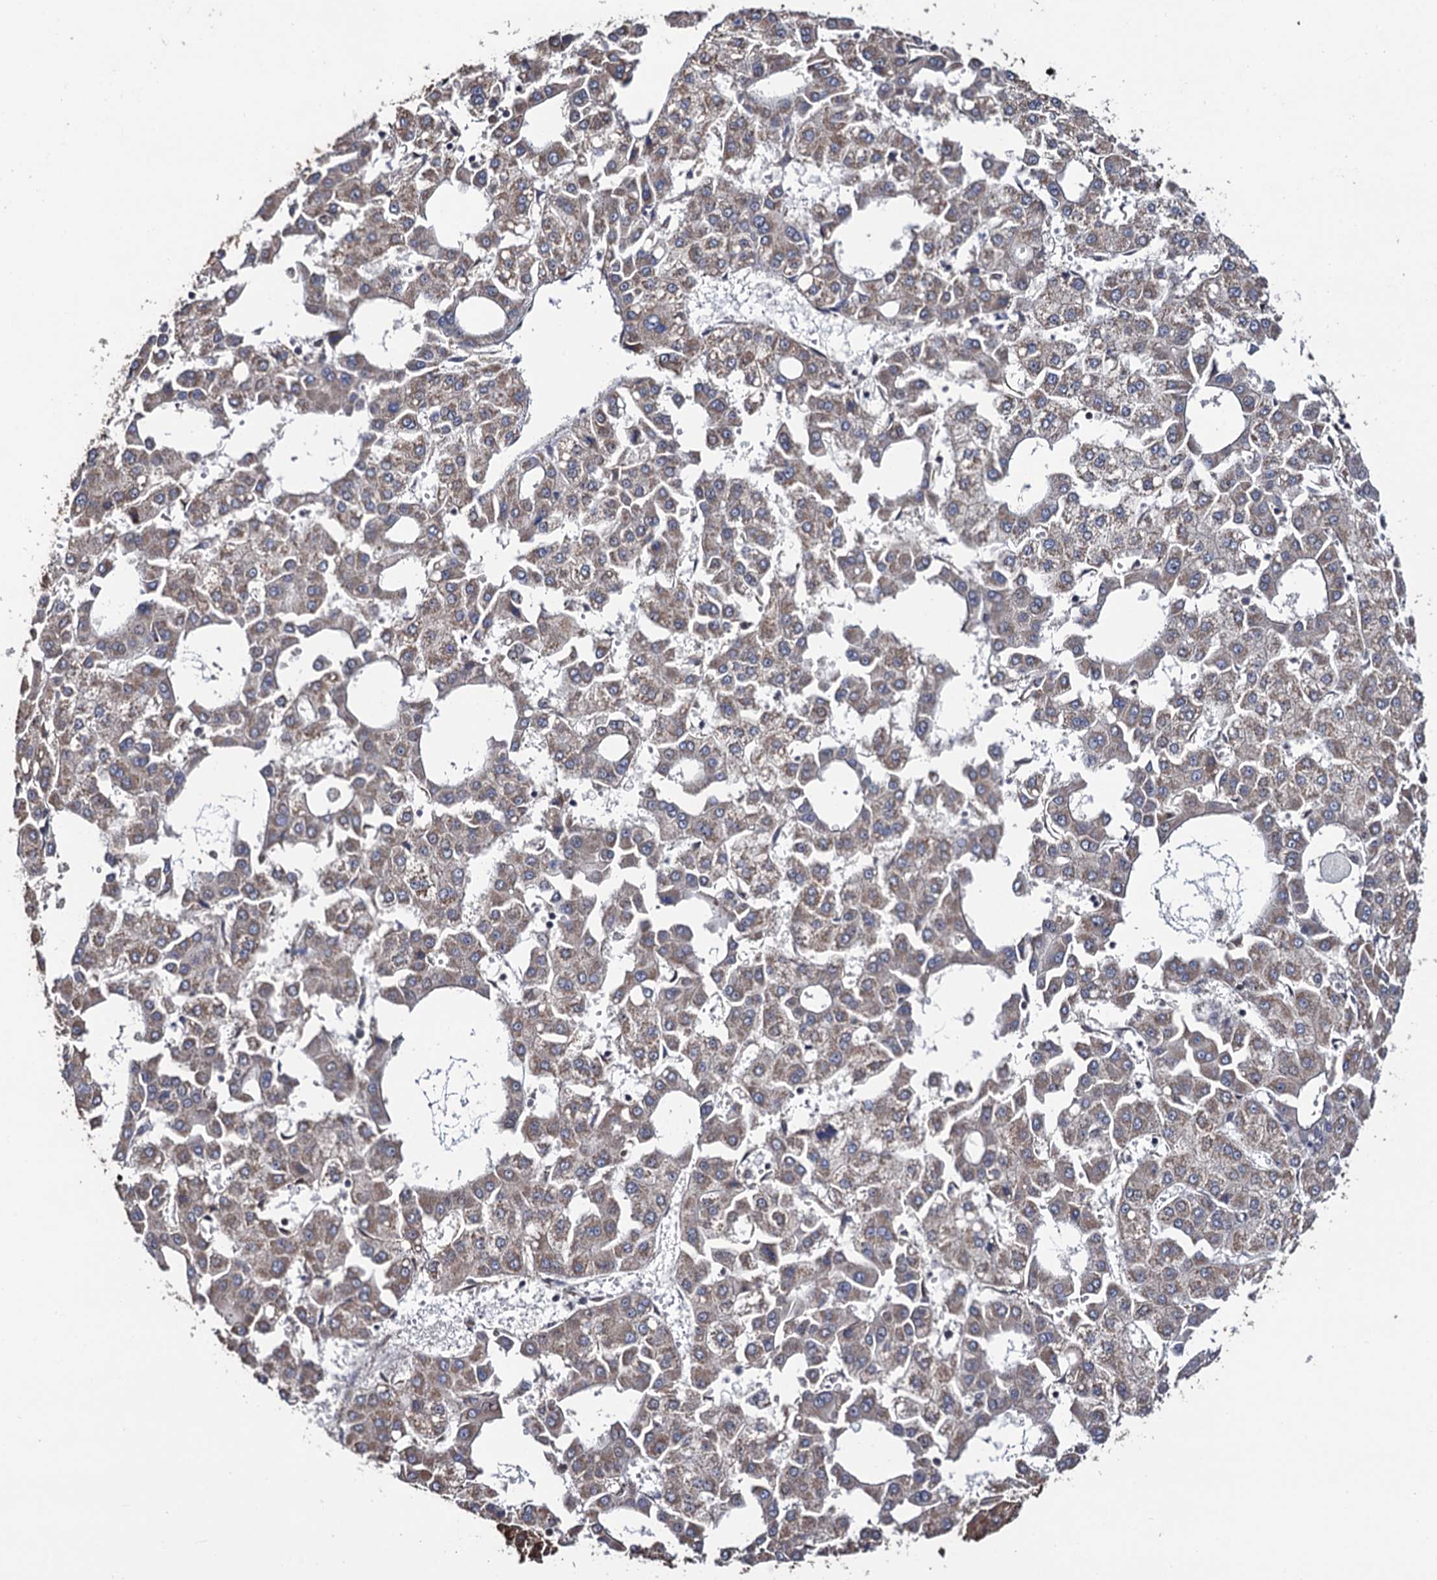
{"staining": {"intensity": "weak", "quantity": "25%-75%", "location": "cytoplasmic/membranous"}, "tissue": "liver cancer", "cell_type": "Tumor cells", "image_type": "cancer", "snomed": [{"axis": "morphology", "description": "Carcinoma, Hepatocellular, NOS"}, {"axis": "topography", "description": "Liver"}], "caption": "This is an image of immunohistochemistry staining of hepatocellular carcinoma (liver), which shows weak expression in the cytoplasmic/membranous of tumor cells.", "gene": "LRRC63", "patient": {"sex": "male", "age": 47}}